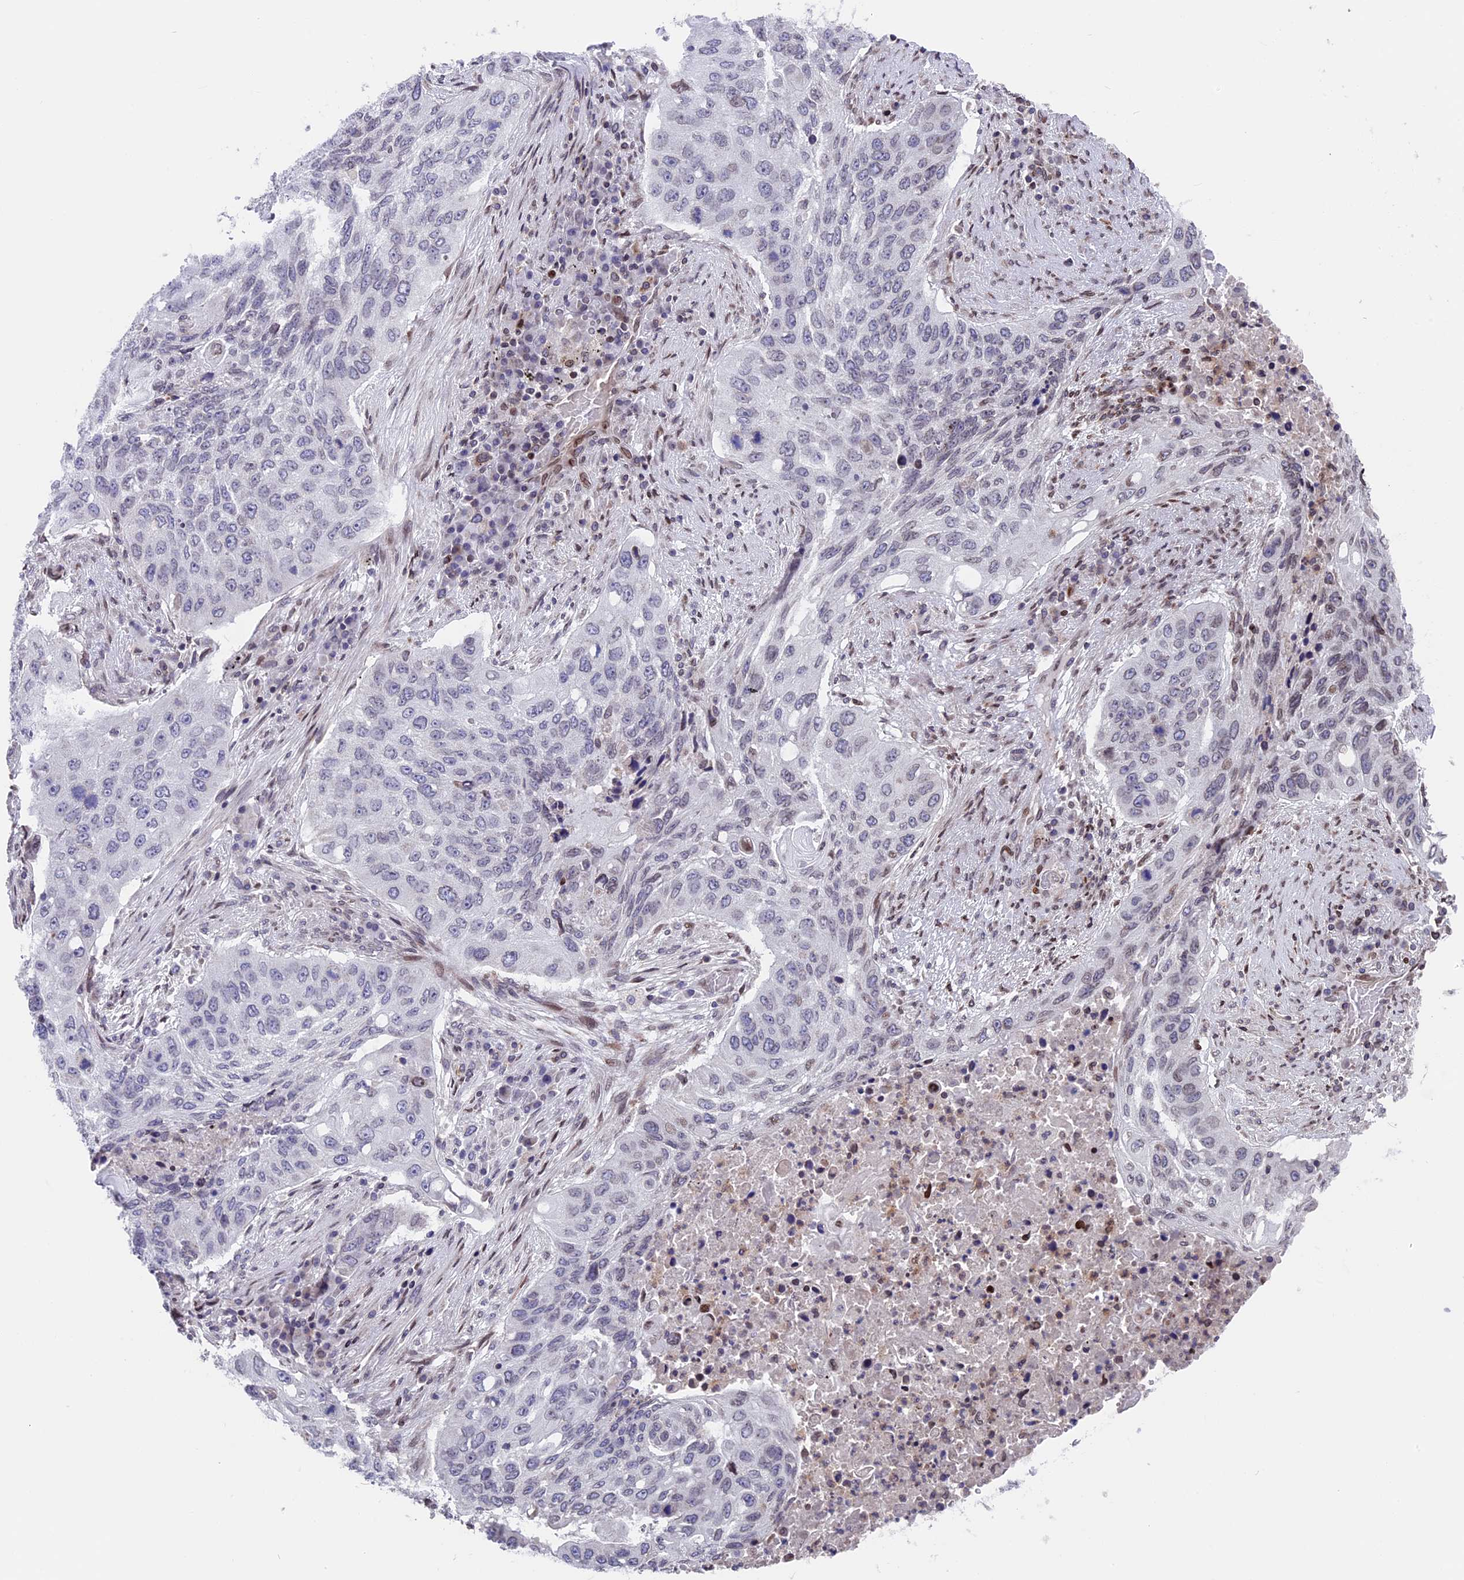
{"staining": {"intensity": "negative", "quantity": "none", "location": "none"}, "tissue": "lung cancer", "cell_type": "Tumor cells", "image_type": "cancer", "snomed": [{"axis": "morphology", "description": "Squamous cell carcinoma, NOS"}, {"axis": "topography", "description": "Lung"}], "caption": "Immunohistochemistry image of neoplastic tissue: squamous cell carcinoma (lung) stained with DAB (3,3'-diaminobenzidine) shows no significant protein staining in tumor cells.", "gene": "PTCHD4", "patient": {"sex": "female", "age": 63}}